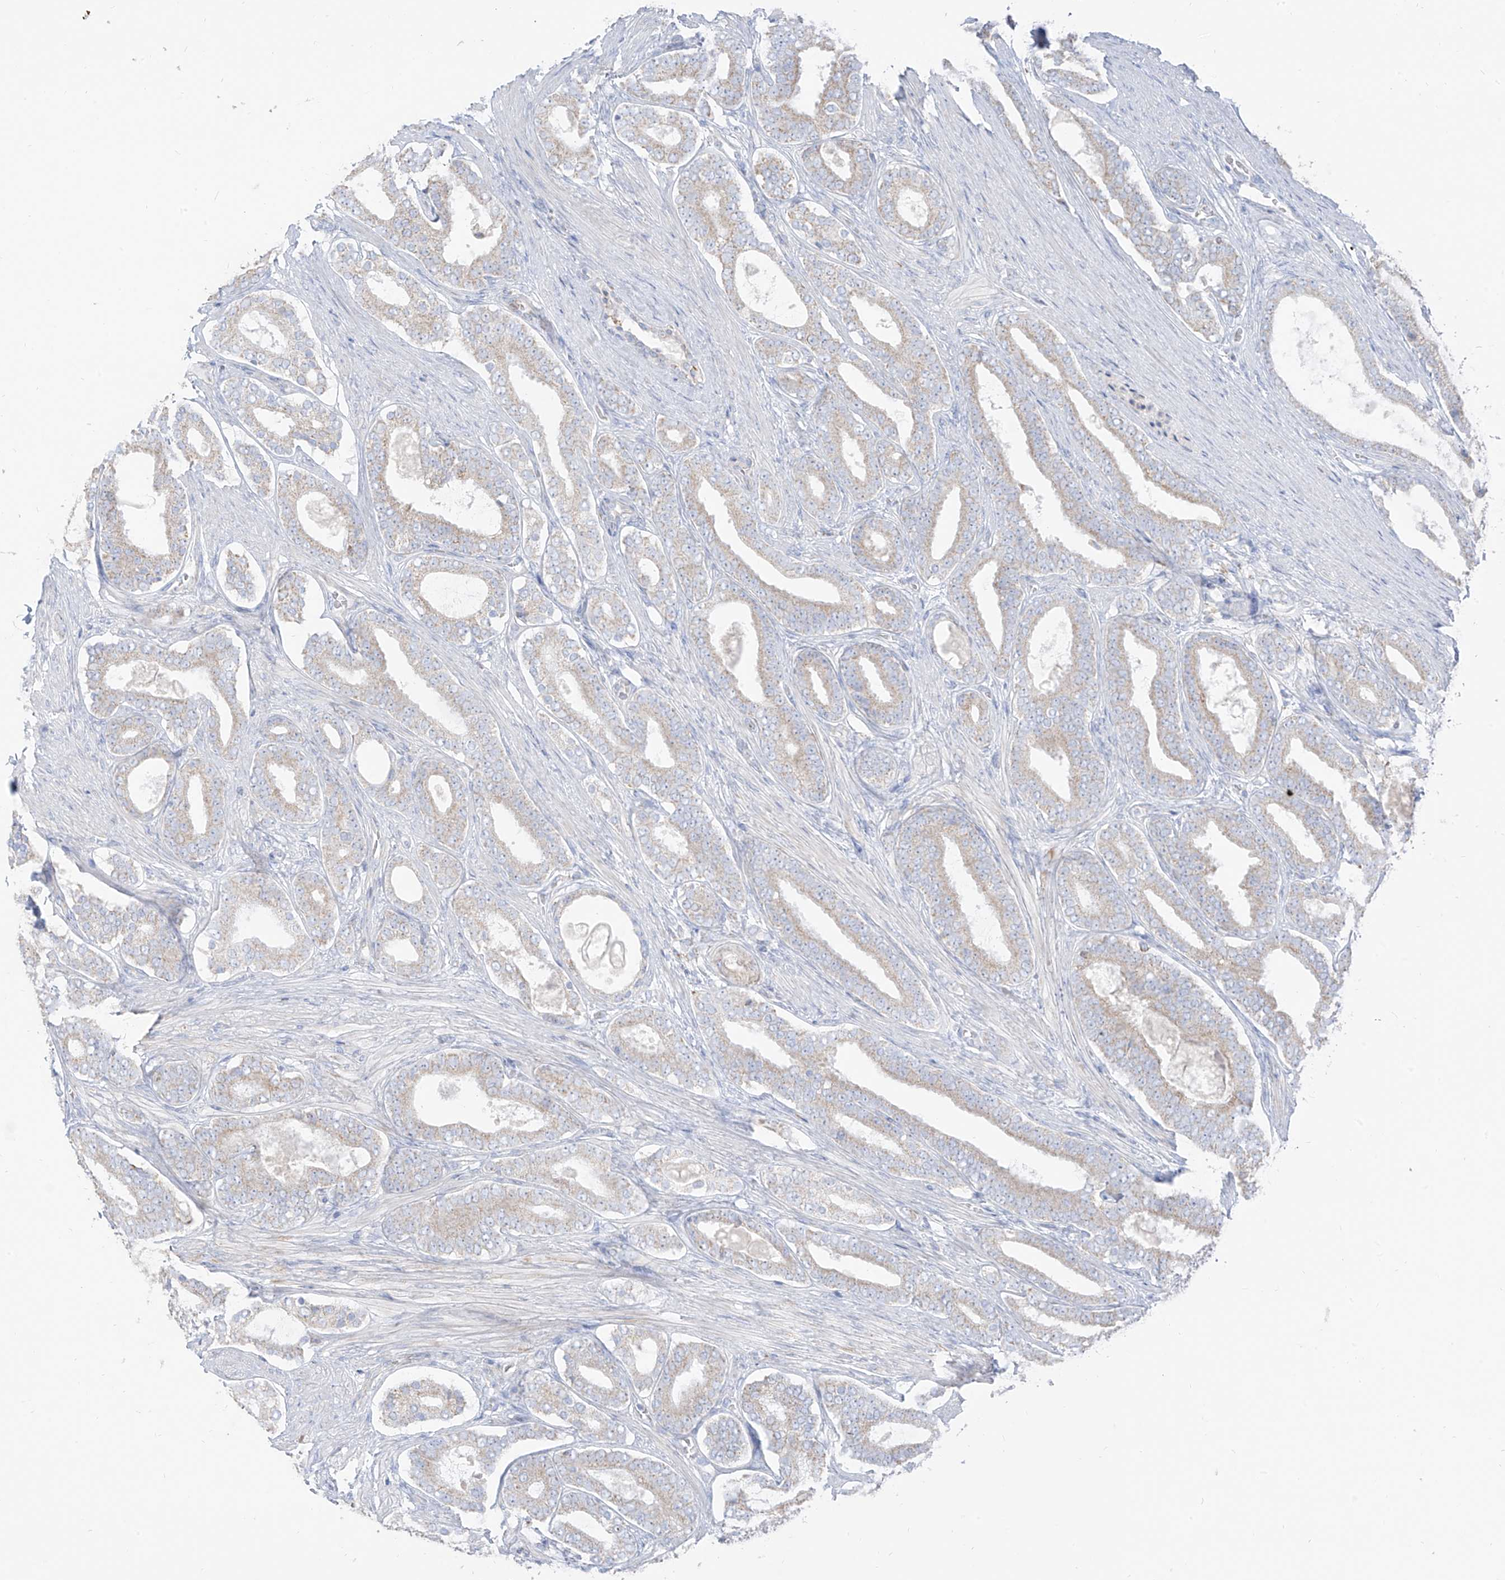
{"staining": {"intensity": "weak", "quantity": "<25%", "location": "cytoplasmic/membranous"}, "tissue": "prostate cancer", "cell_type": "Tumor cells", "image_type": "cancer", "snomed": [{"axis": "morphology", "description": "Adenocarcinoma, High grade"}, {"axis": "topography", "description": "Prostate"}], "caption": "There is no significant positivity in tumor cells of prostate adenocarcinoma (high-grade).", "gene": "ETHE1", "patient": {"sex": "male", "age": 60}}